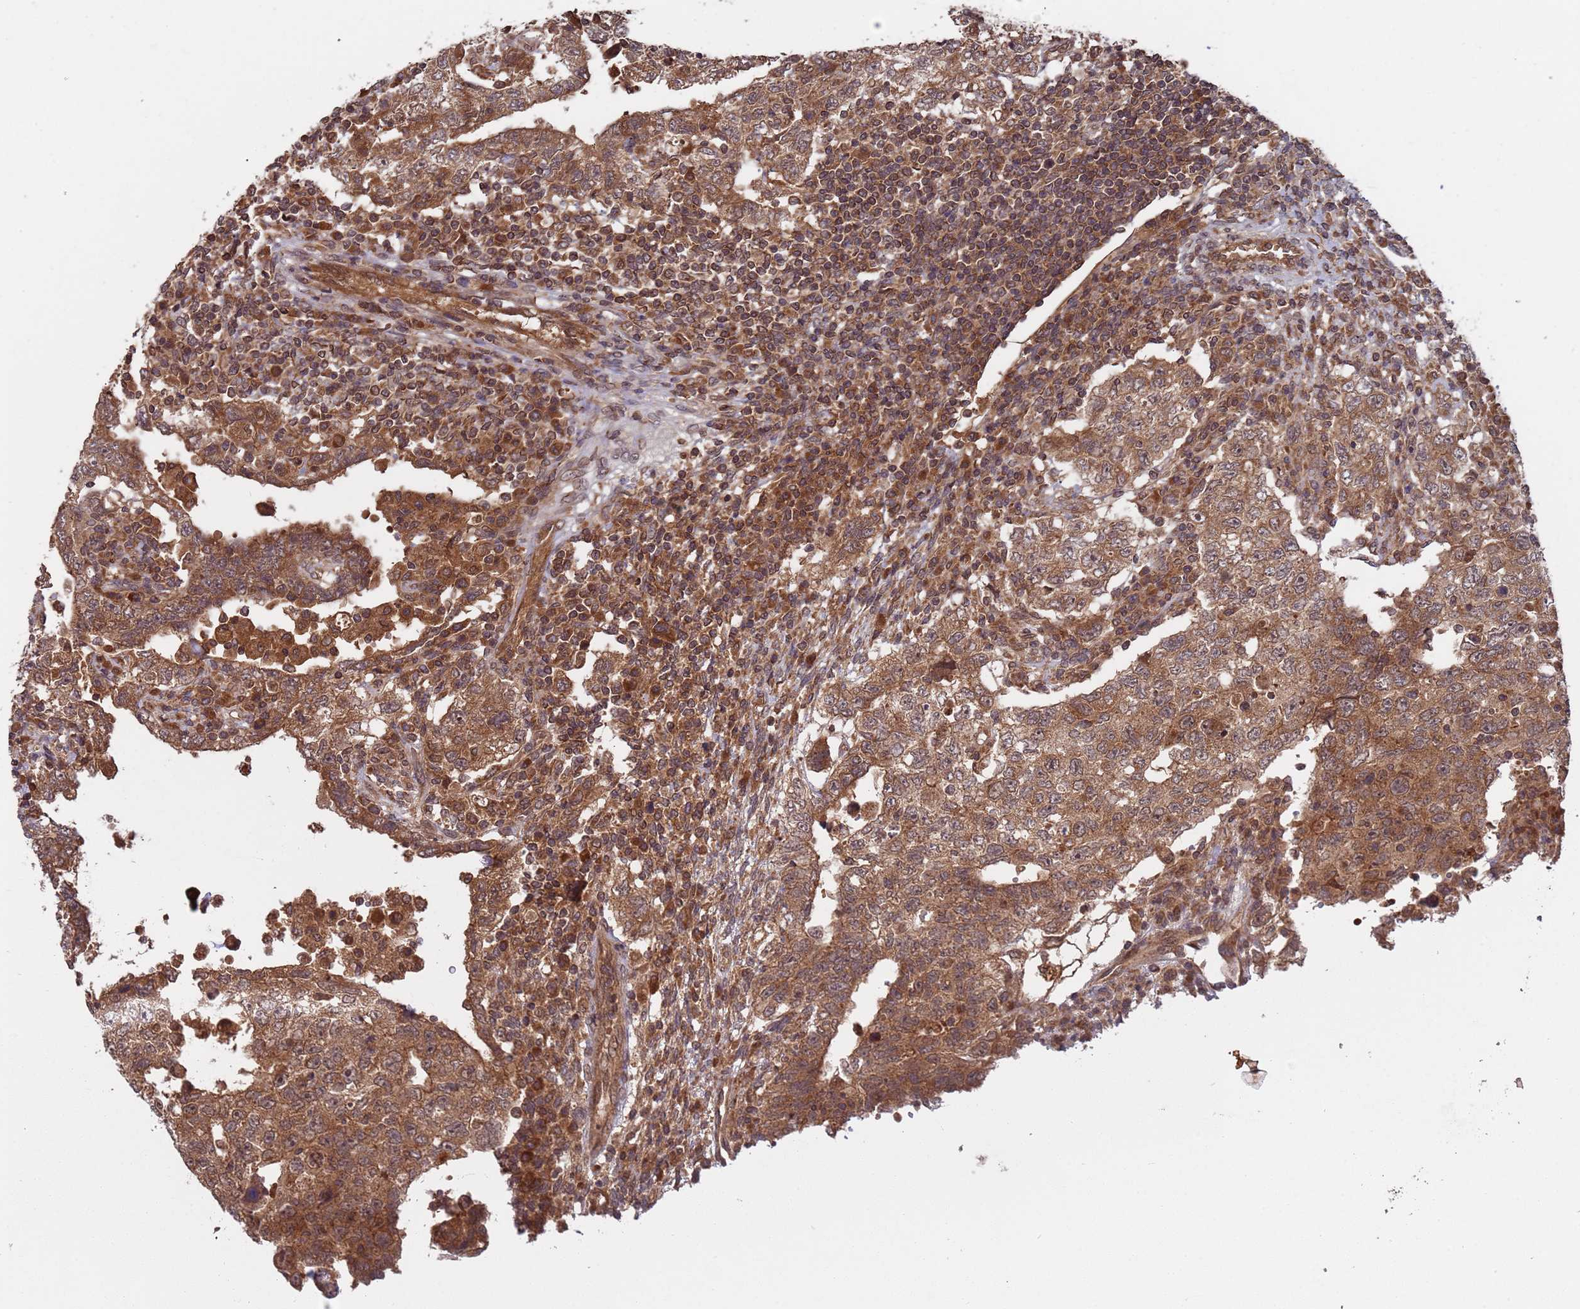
{"staining": {"intensity": "moderate", "quantity": ">75%", "location": "cytoplasmic/membranous"}, "tissue": "testis cancer", "cell_type": "Tumor cells", "image_type": "cancer", "snomed": [{"axis": "morphology", "description": "Carcinoma, Embryonal, NOS"}, {"axis": "topography", "description": "Testis"}], "caption": "A high-resolution histopathology image shows IHC staining of testis cancer, which exhibits moderate cytoplasmic/membranous expression in approximately >75% of tumor cells.", "gene": "ERI1", "patient": {"sex": "male", "age": 26}}